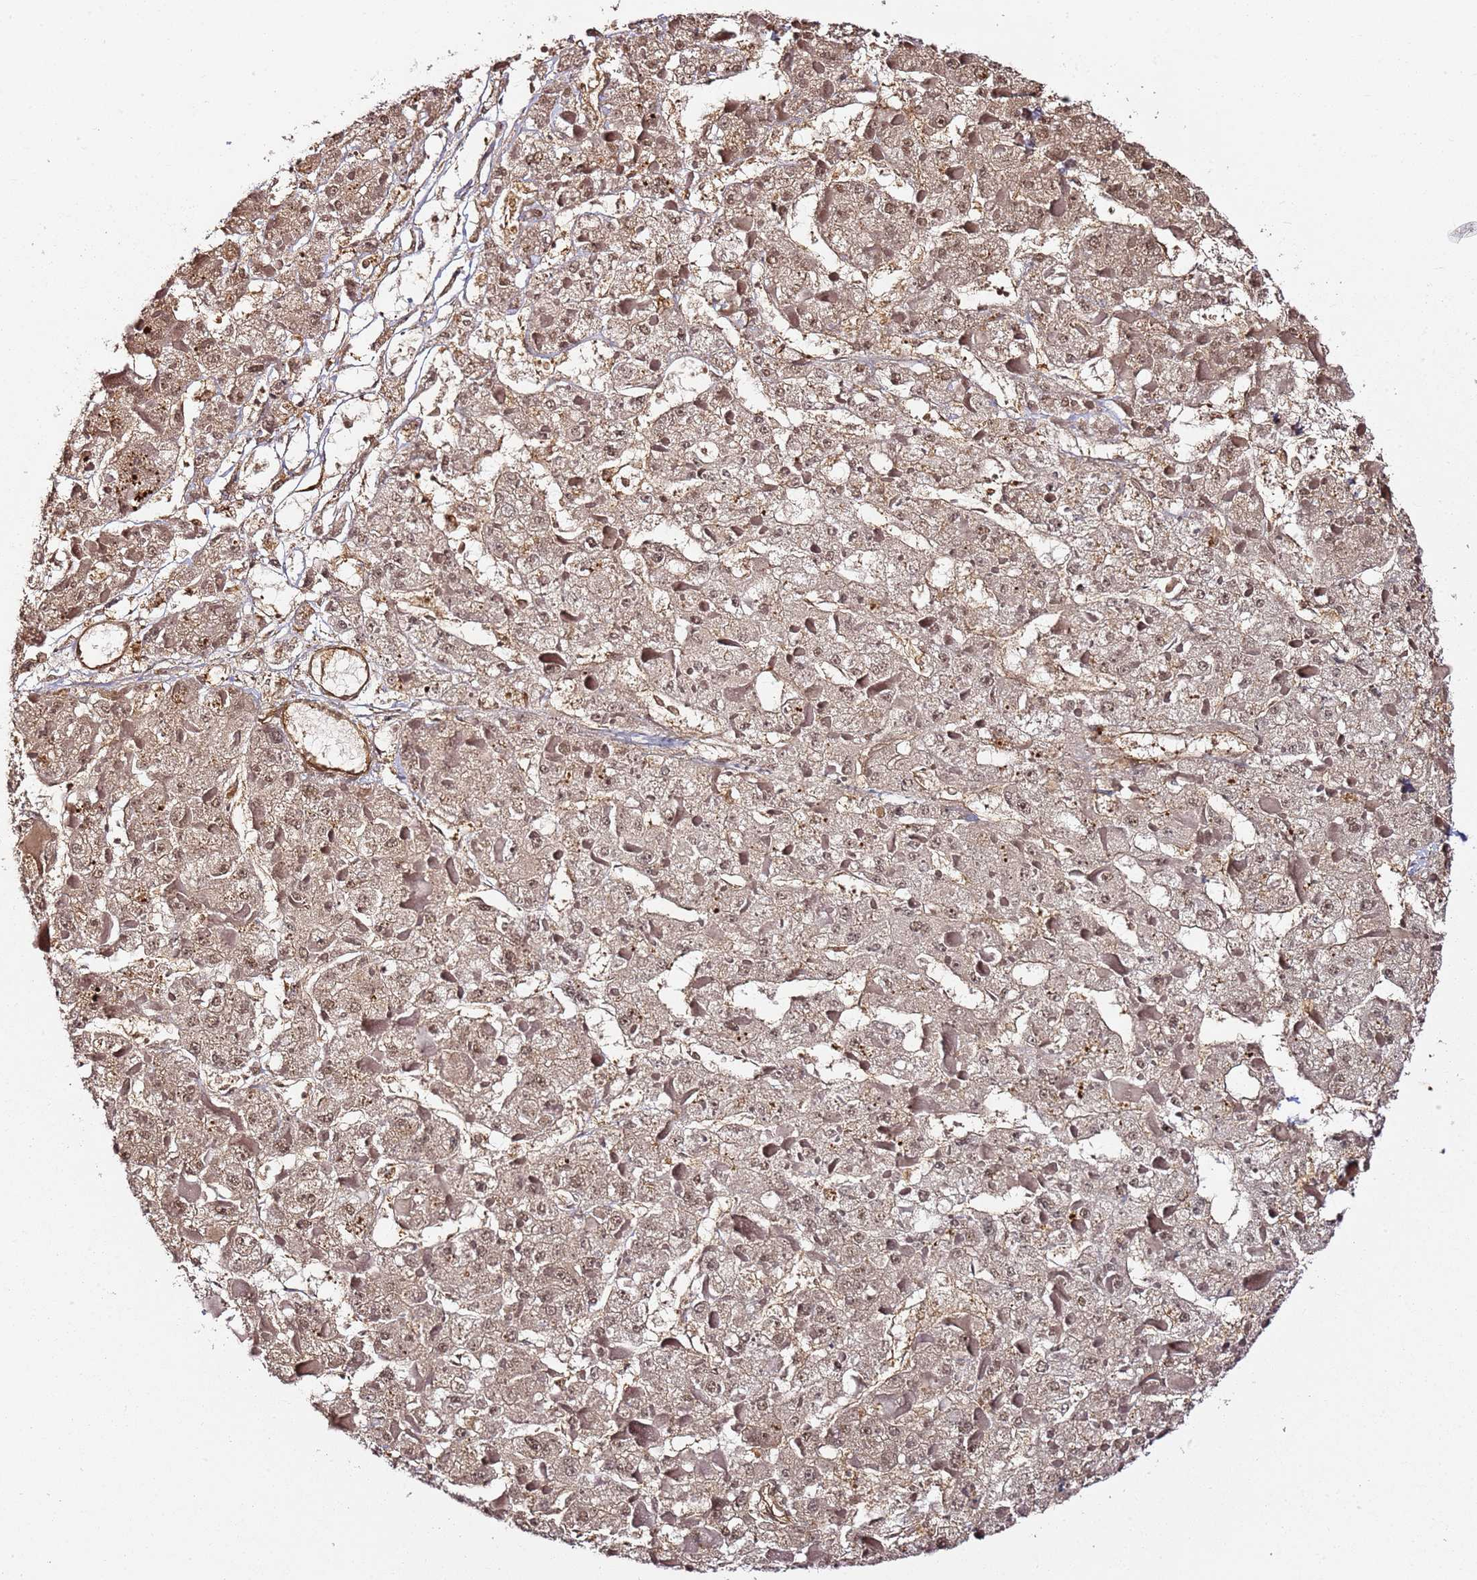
{"staining": {"intensity": "weak", "quantity": ">75%", "location": "cytoplasmic/membranous,nuclear"}, "tissue": "liver cancer", "cell_type": "Tumor cells", "image_type": "cancer", "snomed": [{"axis": "morphology", "description": "Carcinoma, Hepatocellular, NOS"}, {"axis": "topography", "description": "Liver"}], "caption": "Human hepatocellular carcinoma (liver) stained with a protein marker displays weak staining in tumor cells.", "gene": "CCNYL1", "patient": {"sex": "female", "age": 73}}